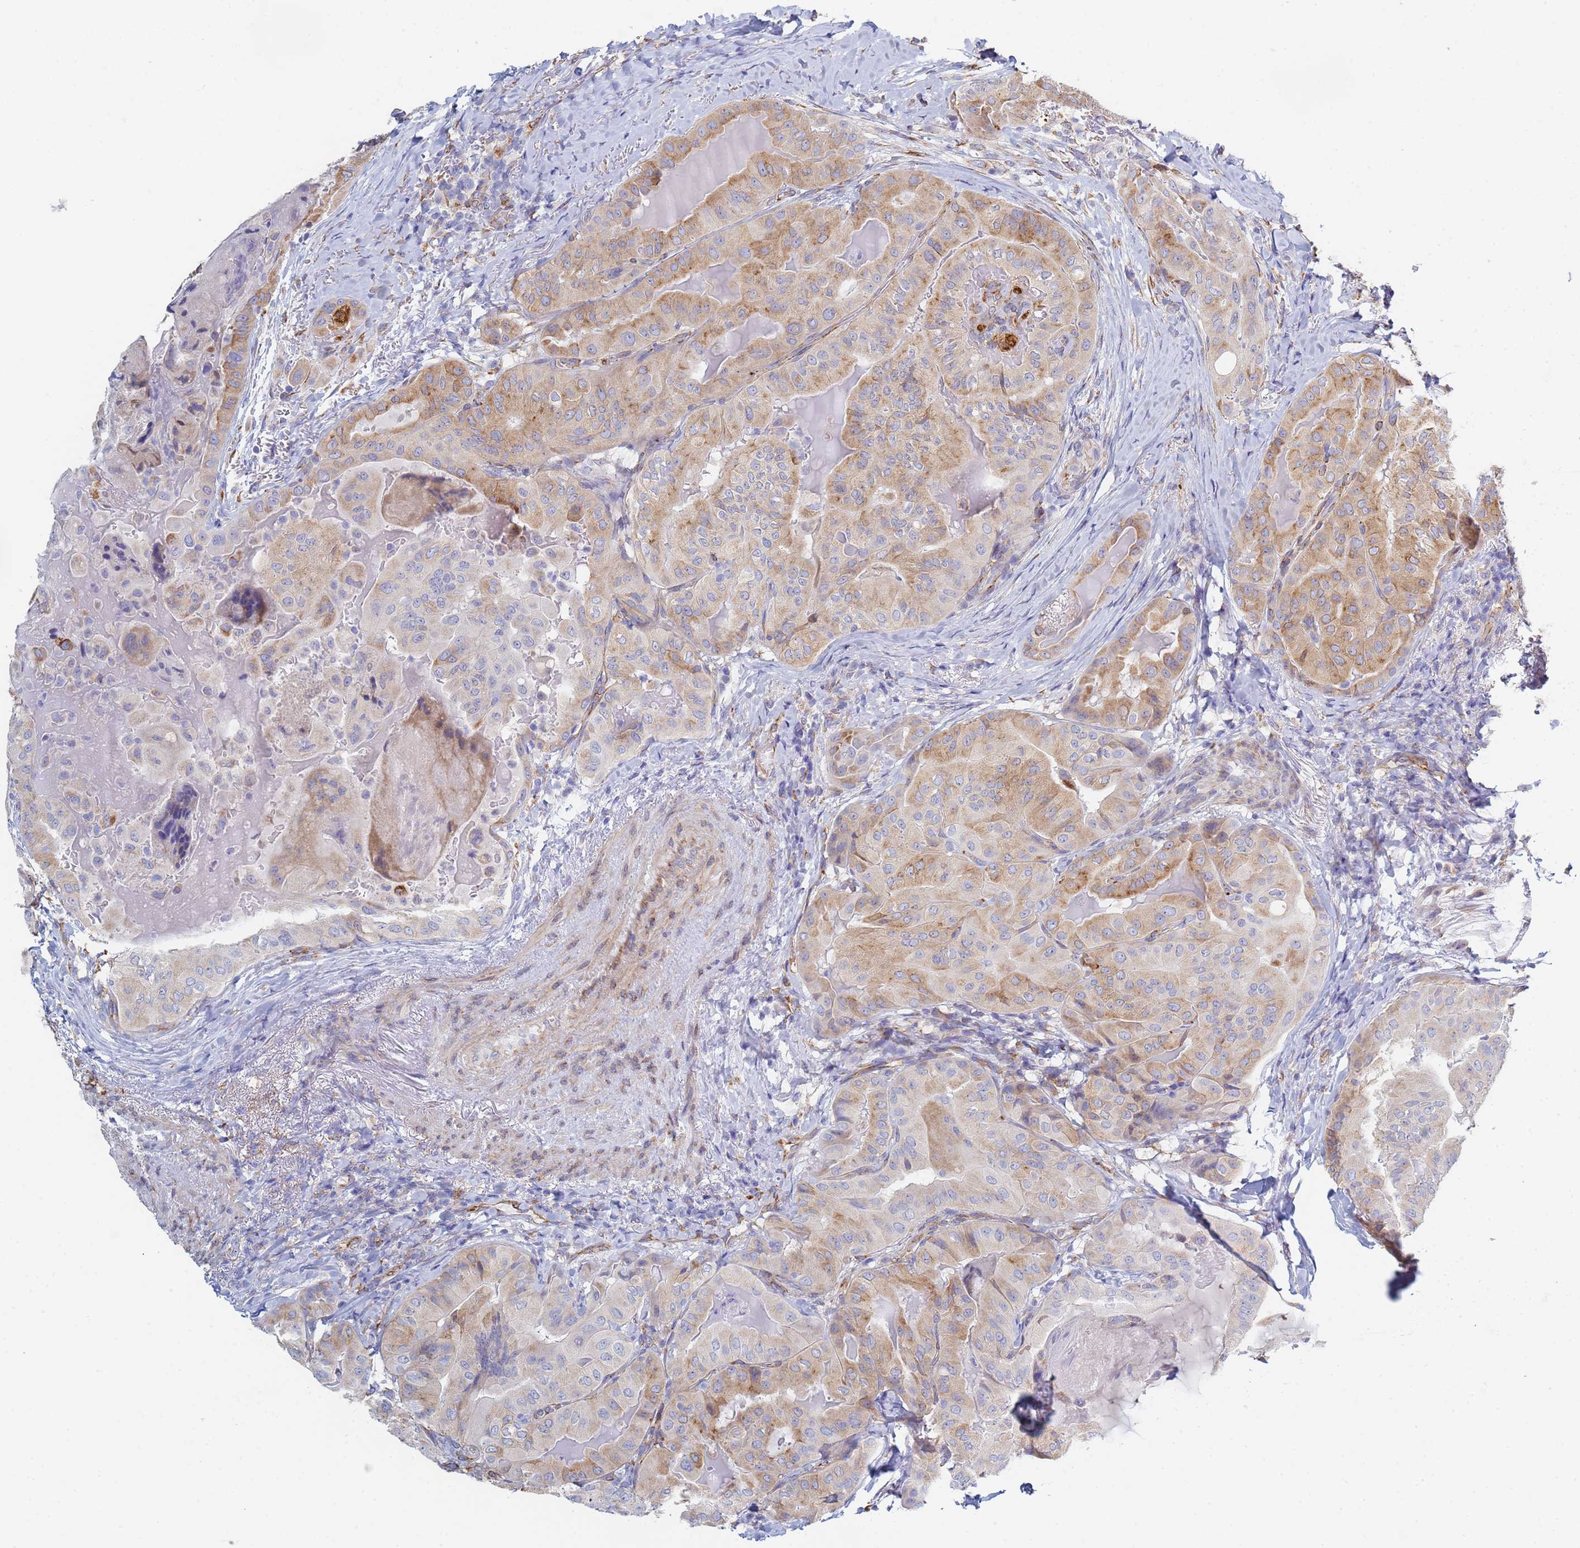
{"staining": {"intensity": "weak", "quantity": "25%-75%", "location": "cytoplasmic/membranous"}, "tissue": "thyroid cancer", "cell_type": "Tumor cells", "image_type": "cancer", "snomed": [{"axis": "morphology", "description": "Papillary adenocarcinoma, NOS"}, {"axis": "topography", "description": "Thyroid gland"}], "caption": "Tumor cells show low levels of weak cytoplasmic/membranous expression in approximately 25%-75% of cells in human papillary adenocarcinoma (thyroid). (Stains: DAB in brown, nuclei in blue, Microscopy: brightfield microscopy at high magnification).", "gene": "GDAP2", "patient": {"sex": "female", "age": 68}}